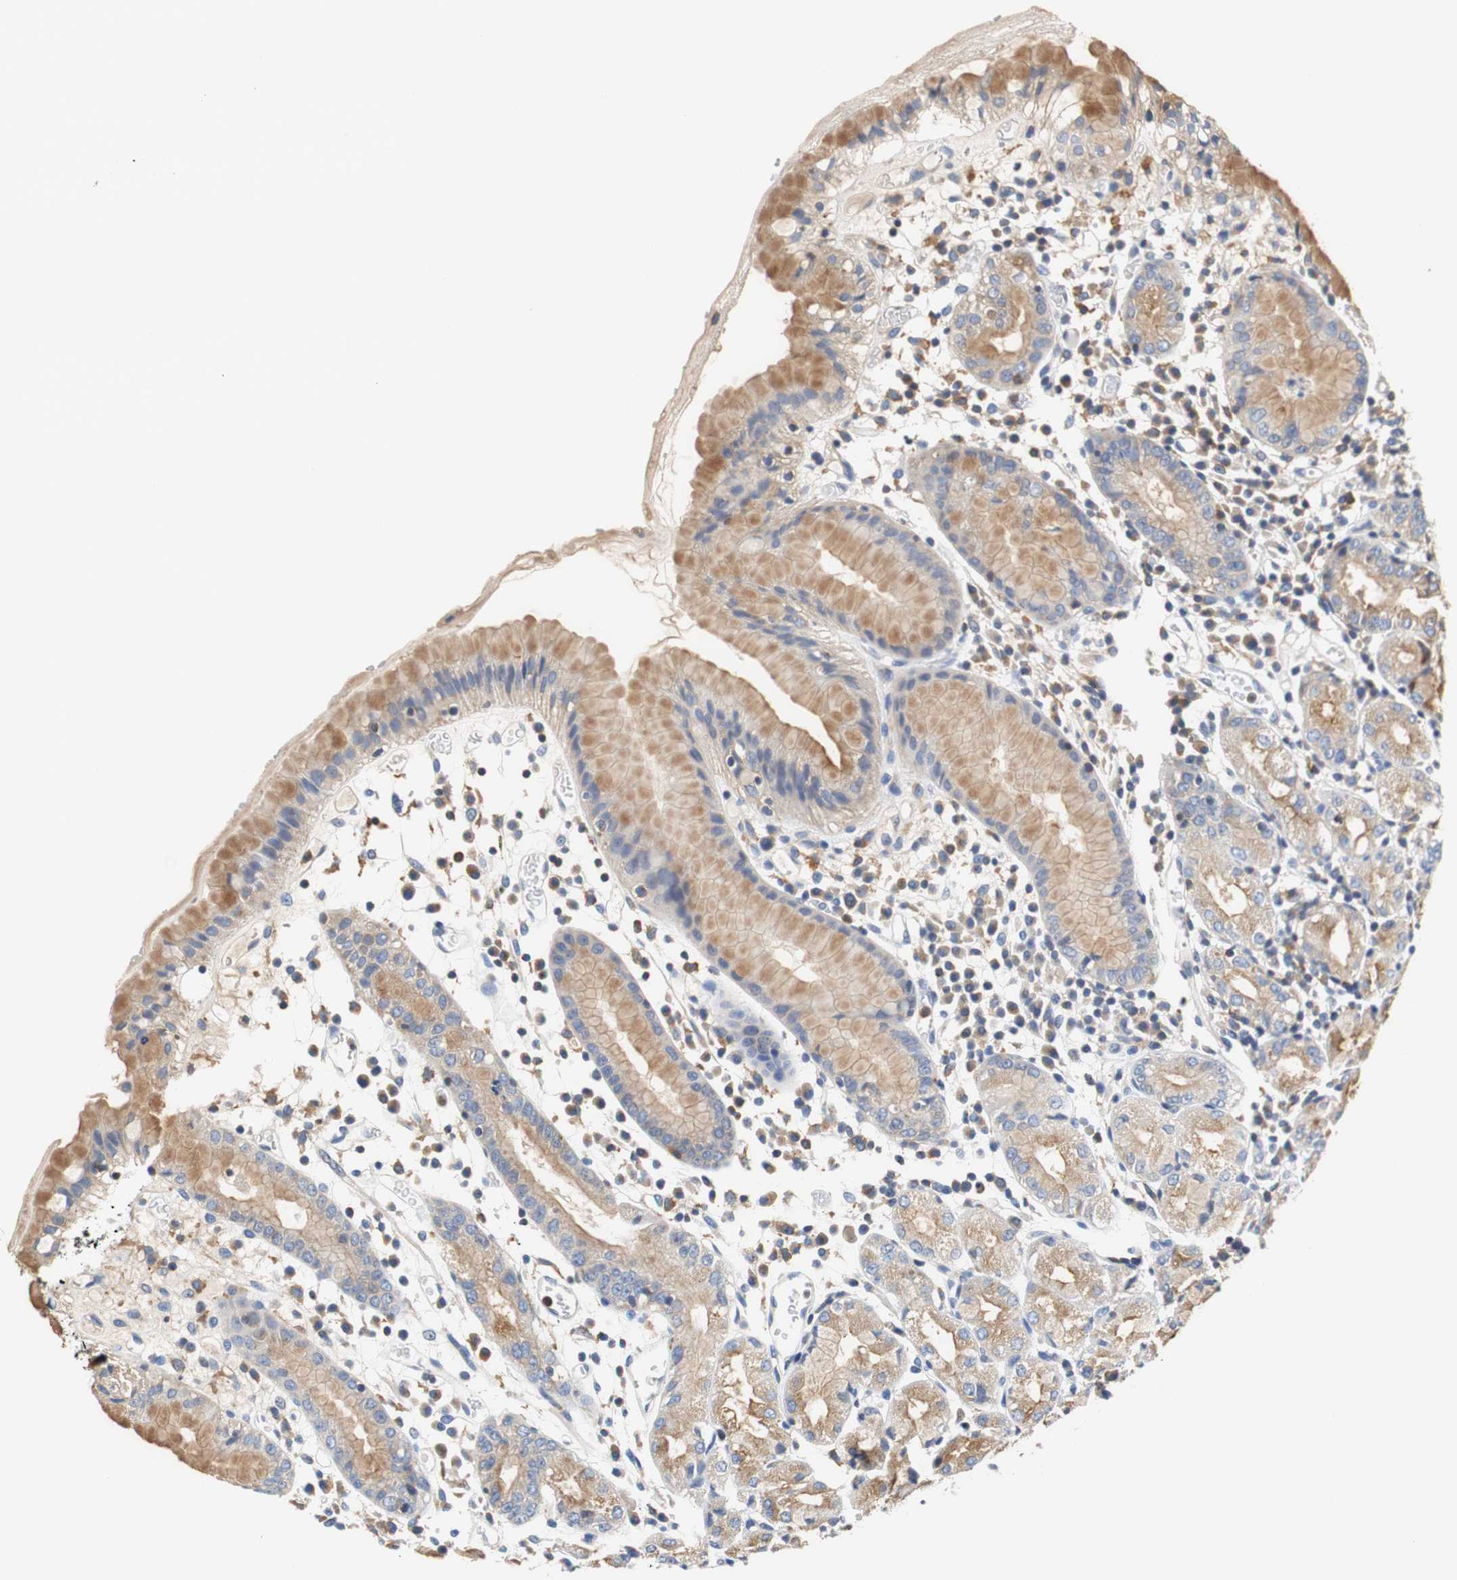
{"staining": {"intensity": "moderate", "quantity": "25%-75%", "location": "cytoplasmic/membranous"}, "tissue": "stomach", "cell_type": "Glandular cells", "image_type": "normal", "snomed": [{"axis": "morphology", "description": "Normal tissue, NOS"}, {"axis": "topography", "description": "Stomach"}, {"axis": "topography", "description": "Stomach, lower"}], "caption": "Stomach stained for a protein (brown) displays moderate cytoplasmic/membranous positive expression in approximately 25%-75% of glandular cells.", "gene": "VAMP8", "patient": {"sex": "female", "age": 75}}